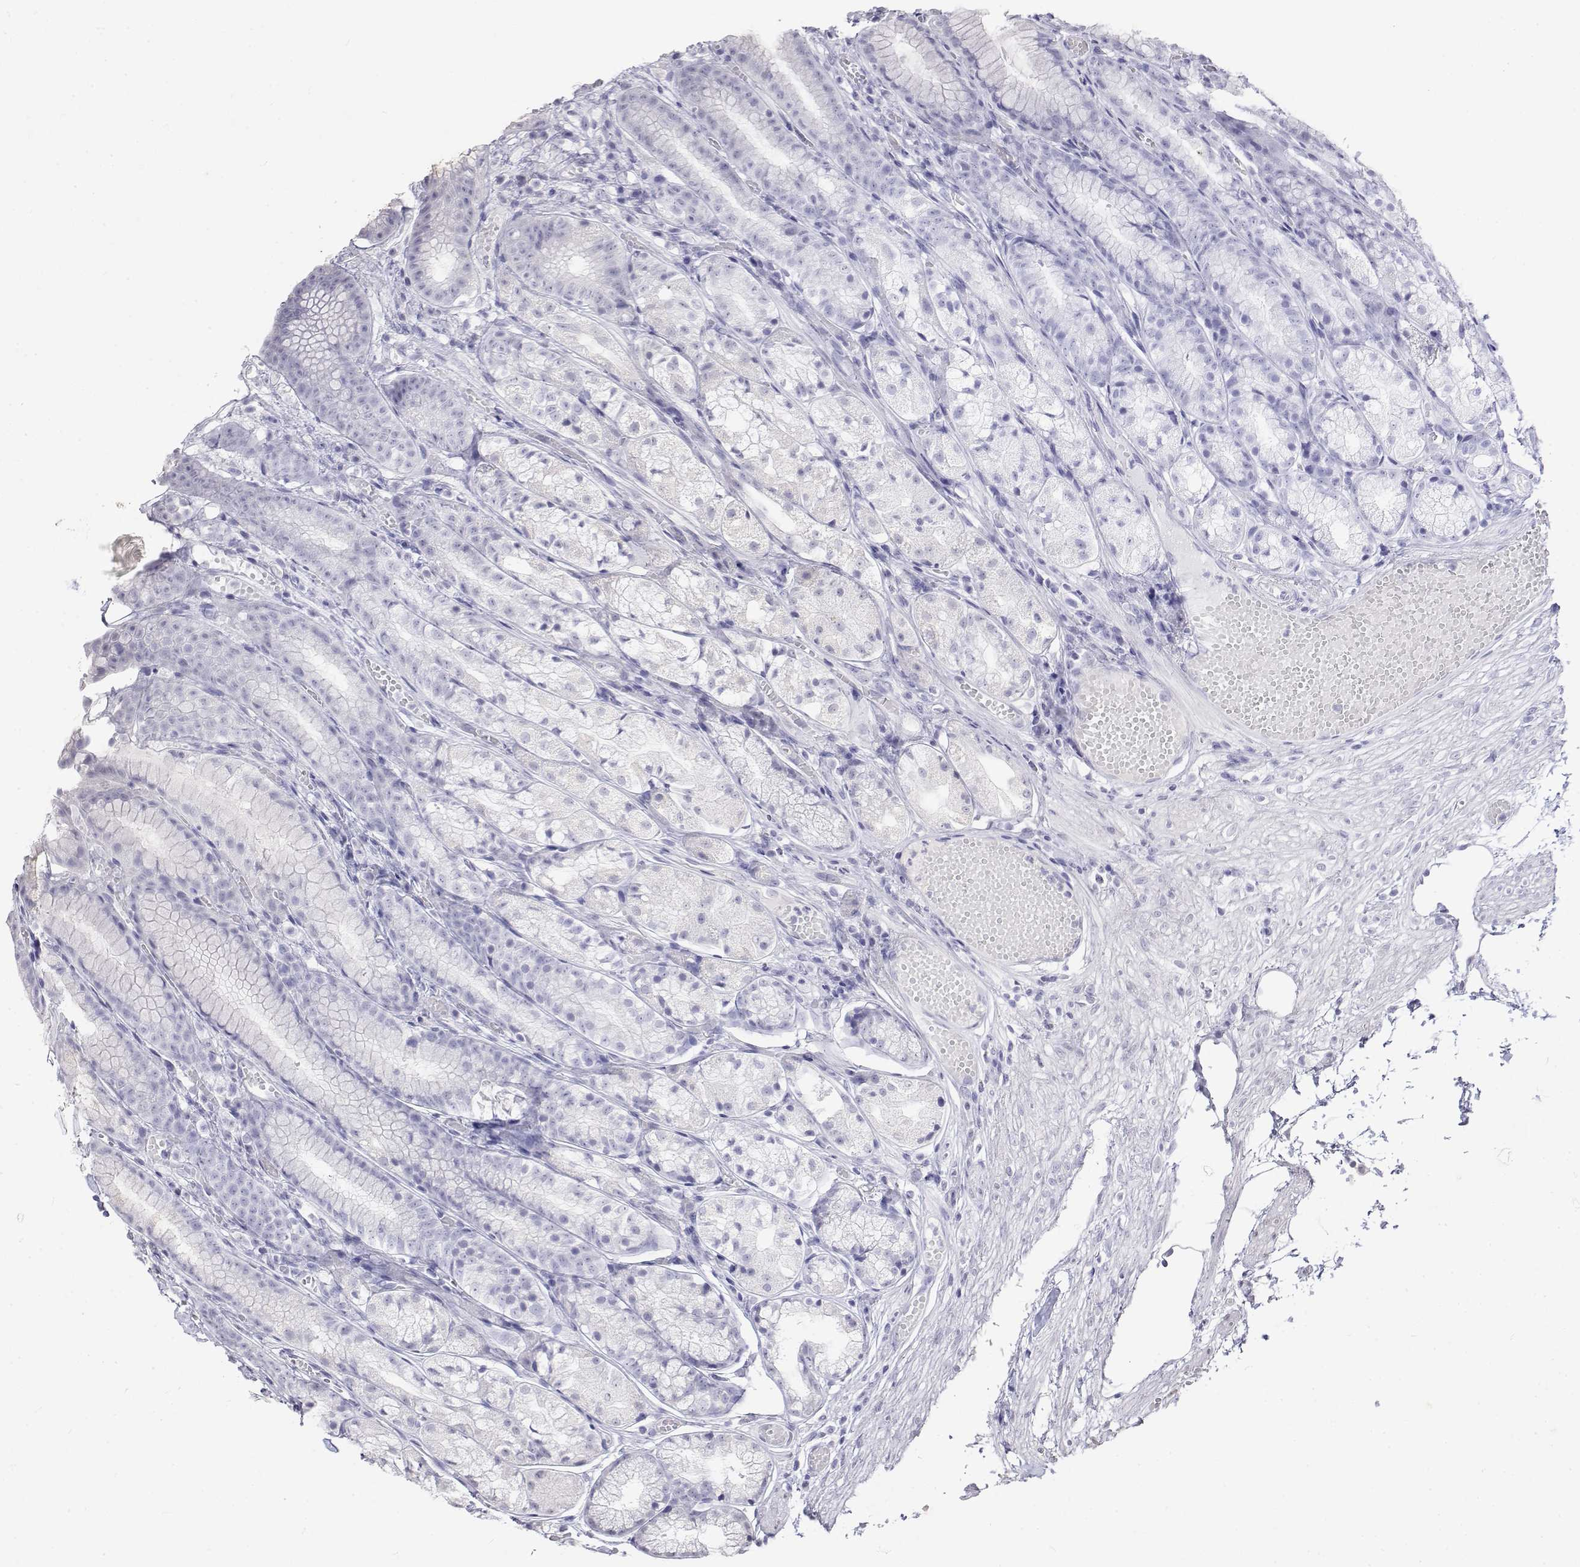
{"staining": {"intensity": "weak", "quantity": "<25%", "location": "cytoplasmic/membranous"}, "tissue": "stomach", "cell_type": "Glandular cells", "image_type": "normal", "snomed": [{"axis": "morphology", "description": "Normal tissue, NOS"}, {"axis": "topography", "description": "Stomach"}], "caption": "DAB immunohistochemical staining of unremarkable human stomach shows no significant expression in glandular cells. (Brightfield microscopy of DAB immunohistochemistry (IHC) at high magnification).", "gene": "ZNF532", "patient": {"sex": "male", "age": 70}}